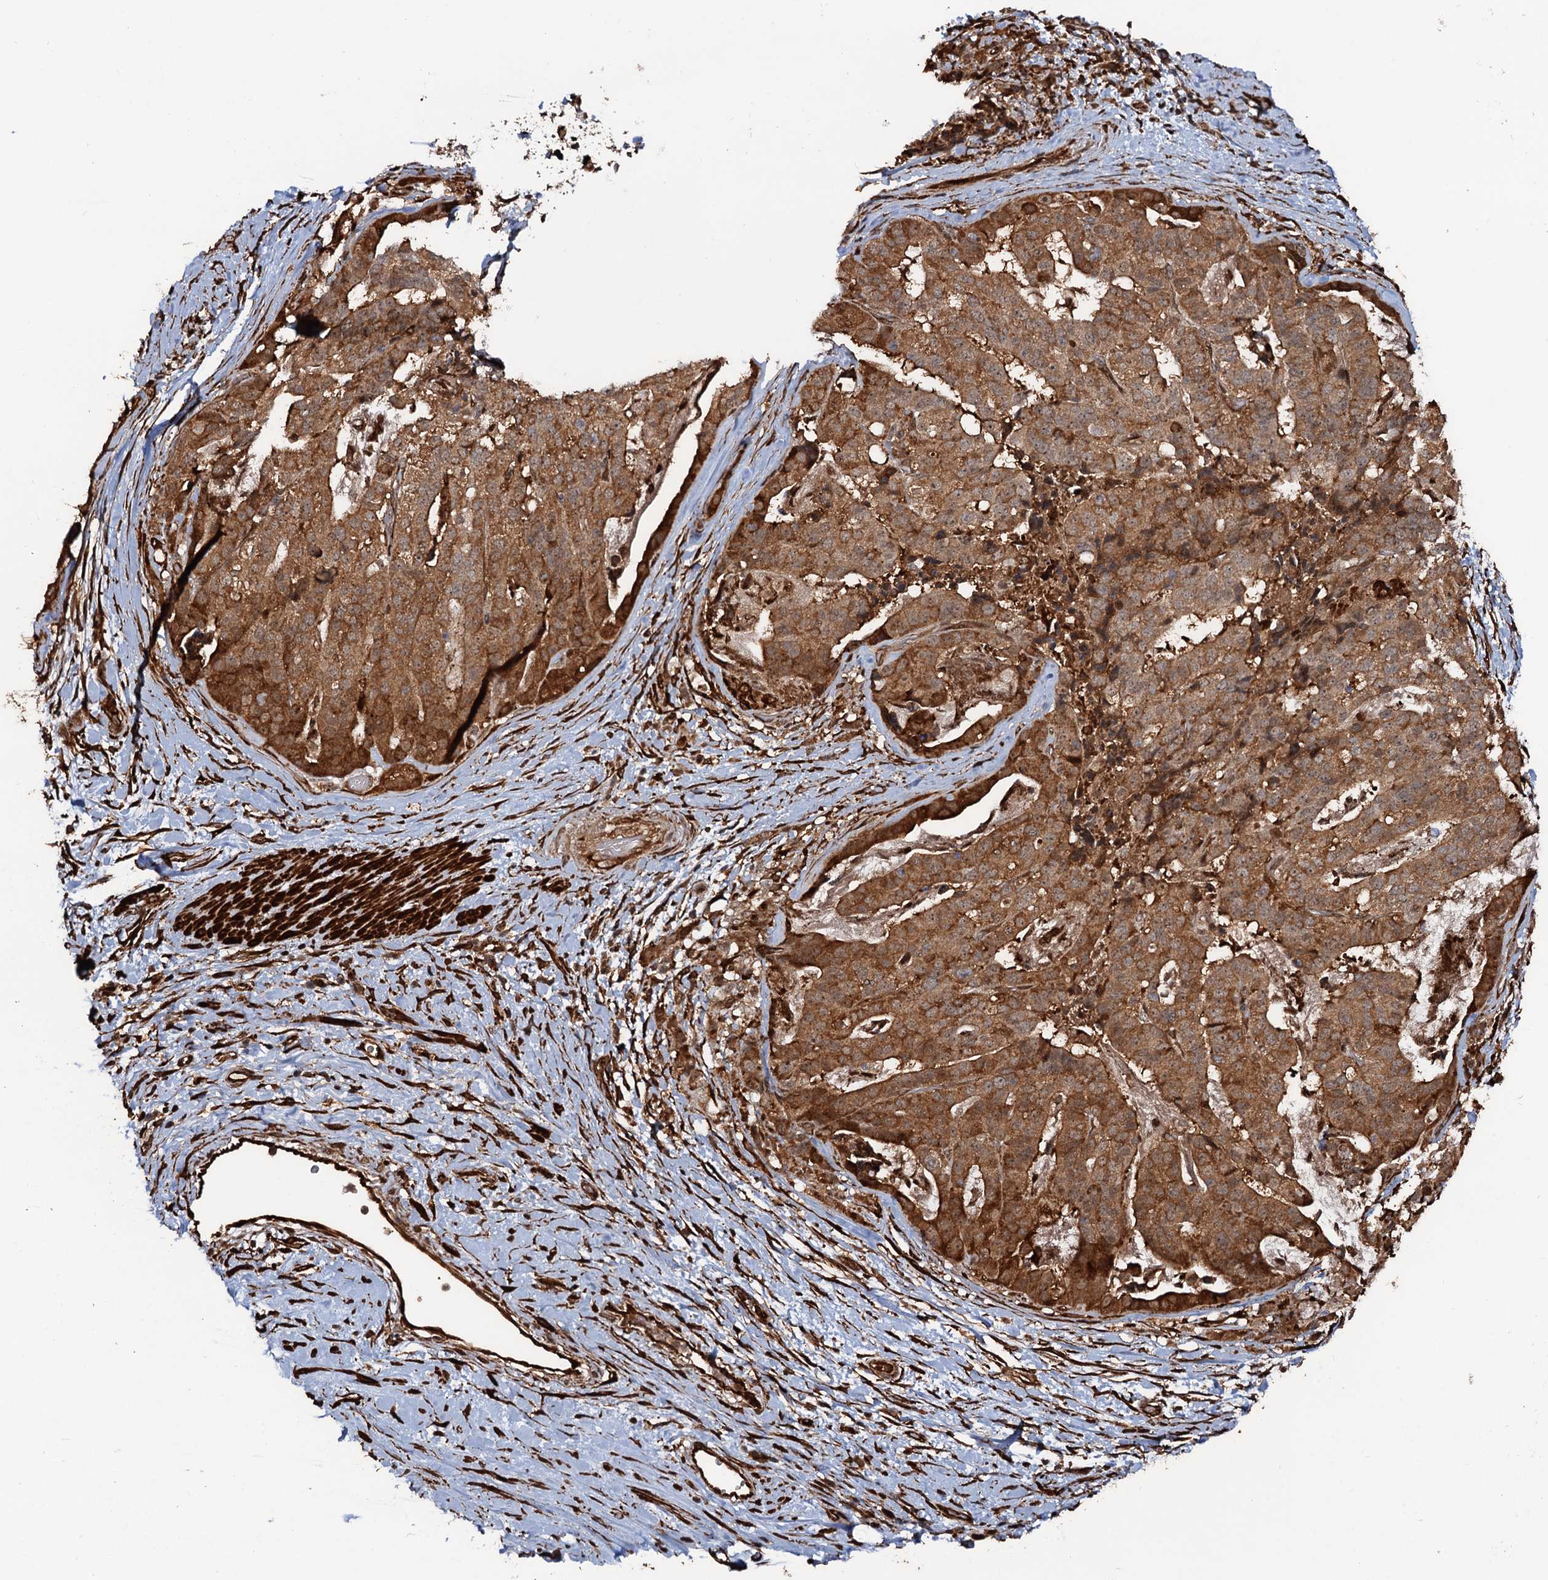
{"staining": {"intensity": "moderate", "quantity": ">75%", "location": "cytoplasmic/membranous"}, "tissue": "stomach cancer", "cell_type": "Tumor cells", "image_type": "cancer", "snomed": [{"axis": "morphology", "description": "Adenocarcinoma, NOS"}, {"axis": "topography", "description": "Stomach"}], "caption": "Moderate cytoplasmic/membranous positivity for a protein is appreciated in about >75% of tumor cells of stomach adenocarcinoma using immunohistochemistry.", "gene": "SNRNP25", "patient": {"sex": "male", "age": 48}}